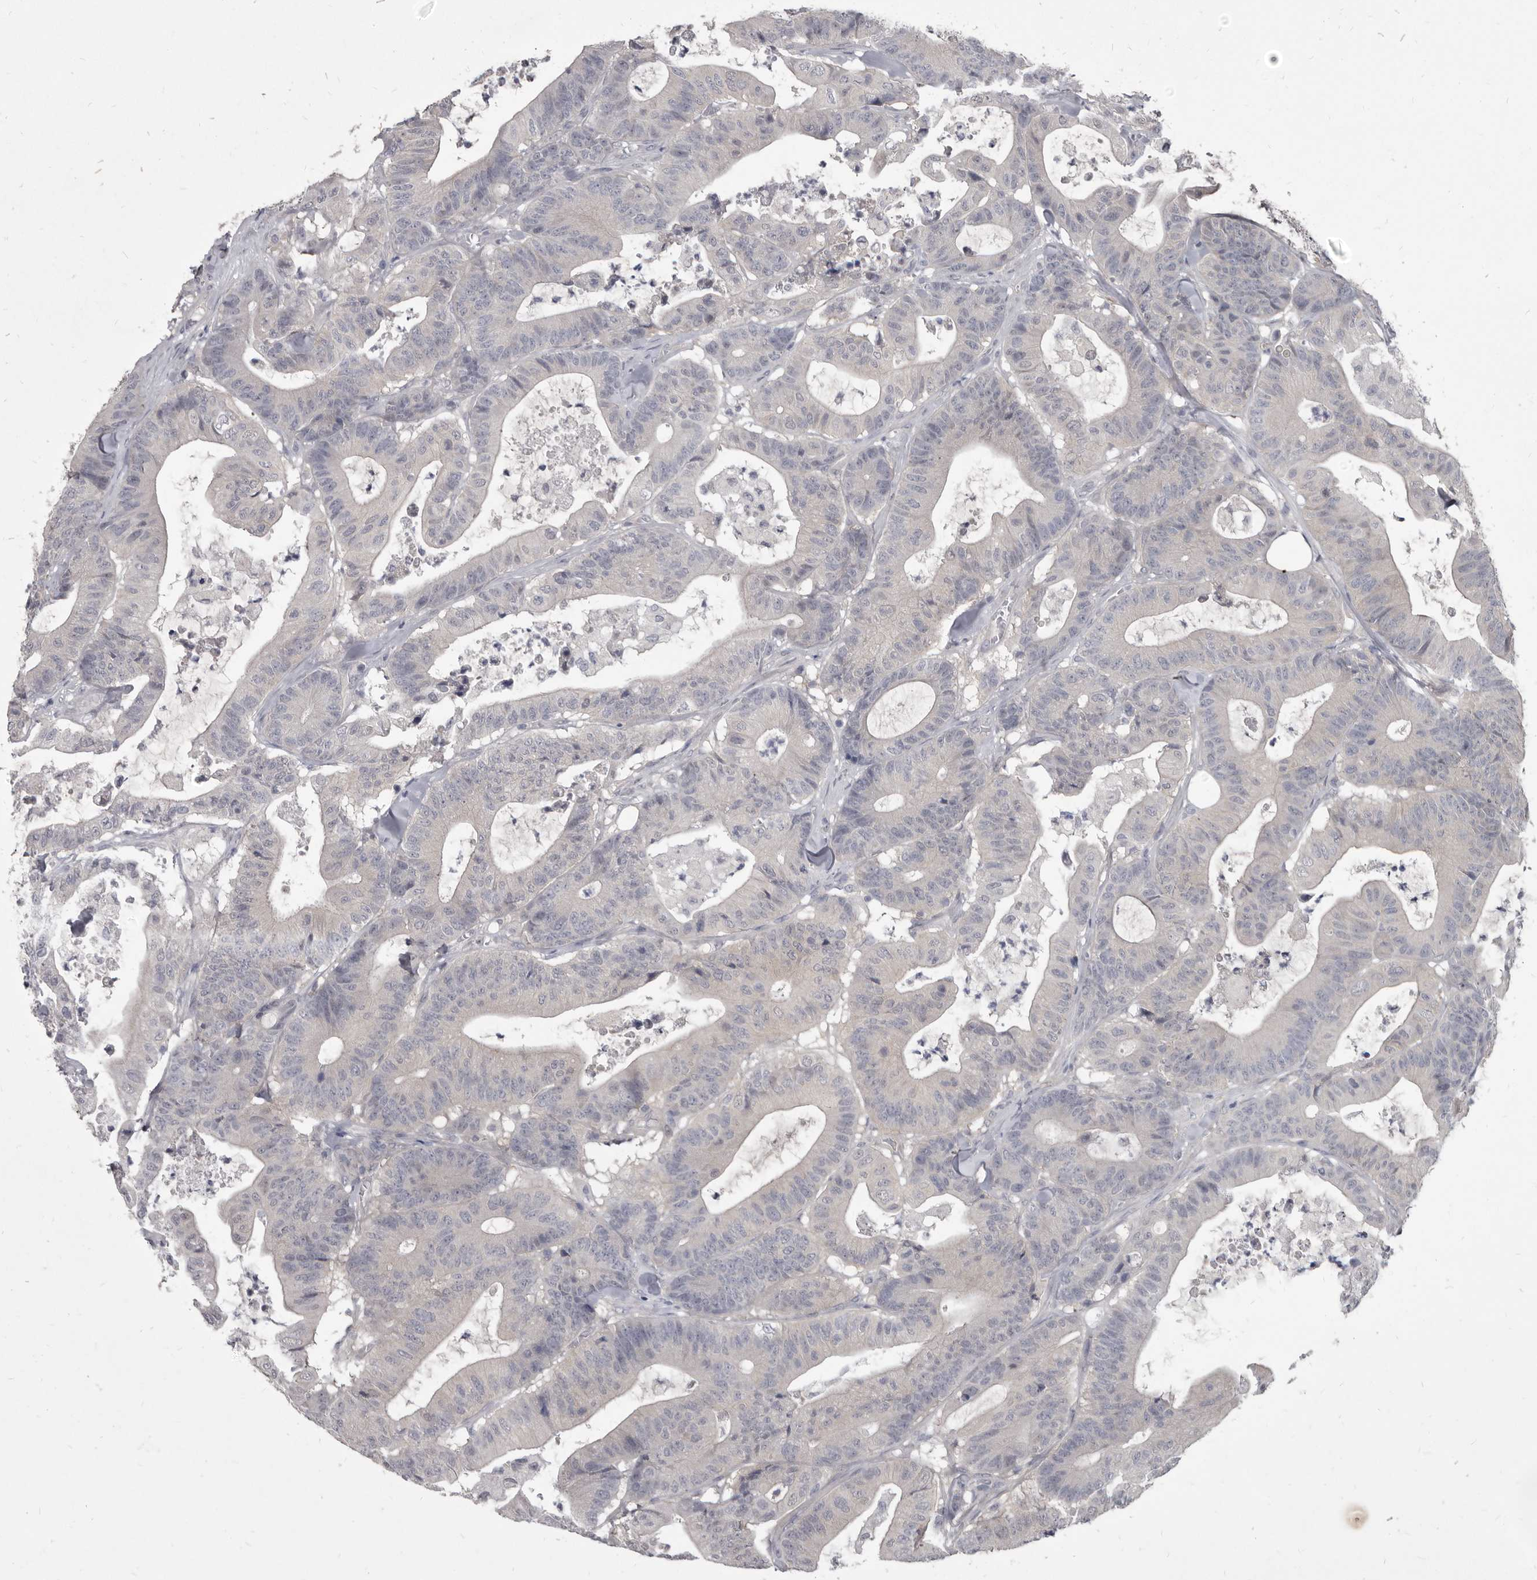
{"staining": {"intensity": "negative", "quantity": "none", "location": "none"}, "tissue": "colorectal cancer", "cell_type": "Tumor cells", "image_type": "cancer", "snomed": [{"axis": "morphology", "description": "Adenocarcinoma, NOS"}, {"axis": "topography", "description": "Colon"}], "caption": "Colorectal cancer stained for a protein using IHC exhibits no positivity tumor cells.", "gene": "GSK3B", "patient": {"sex": "female", "age": 84}}